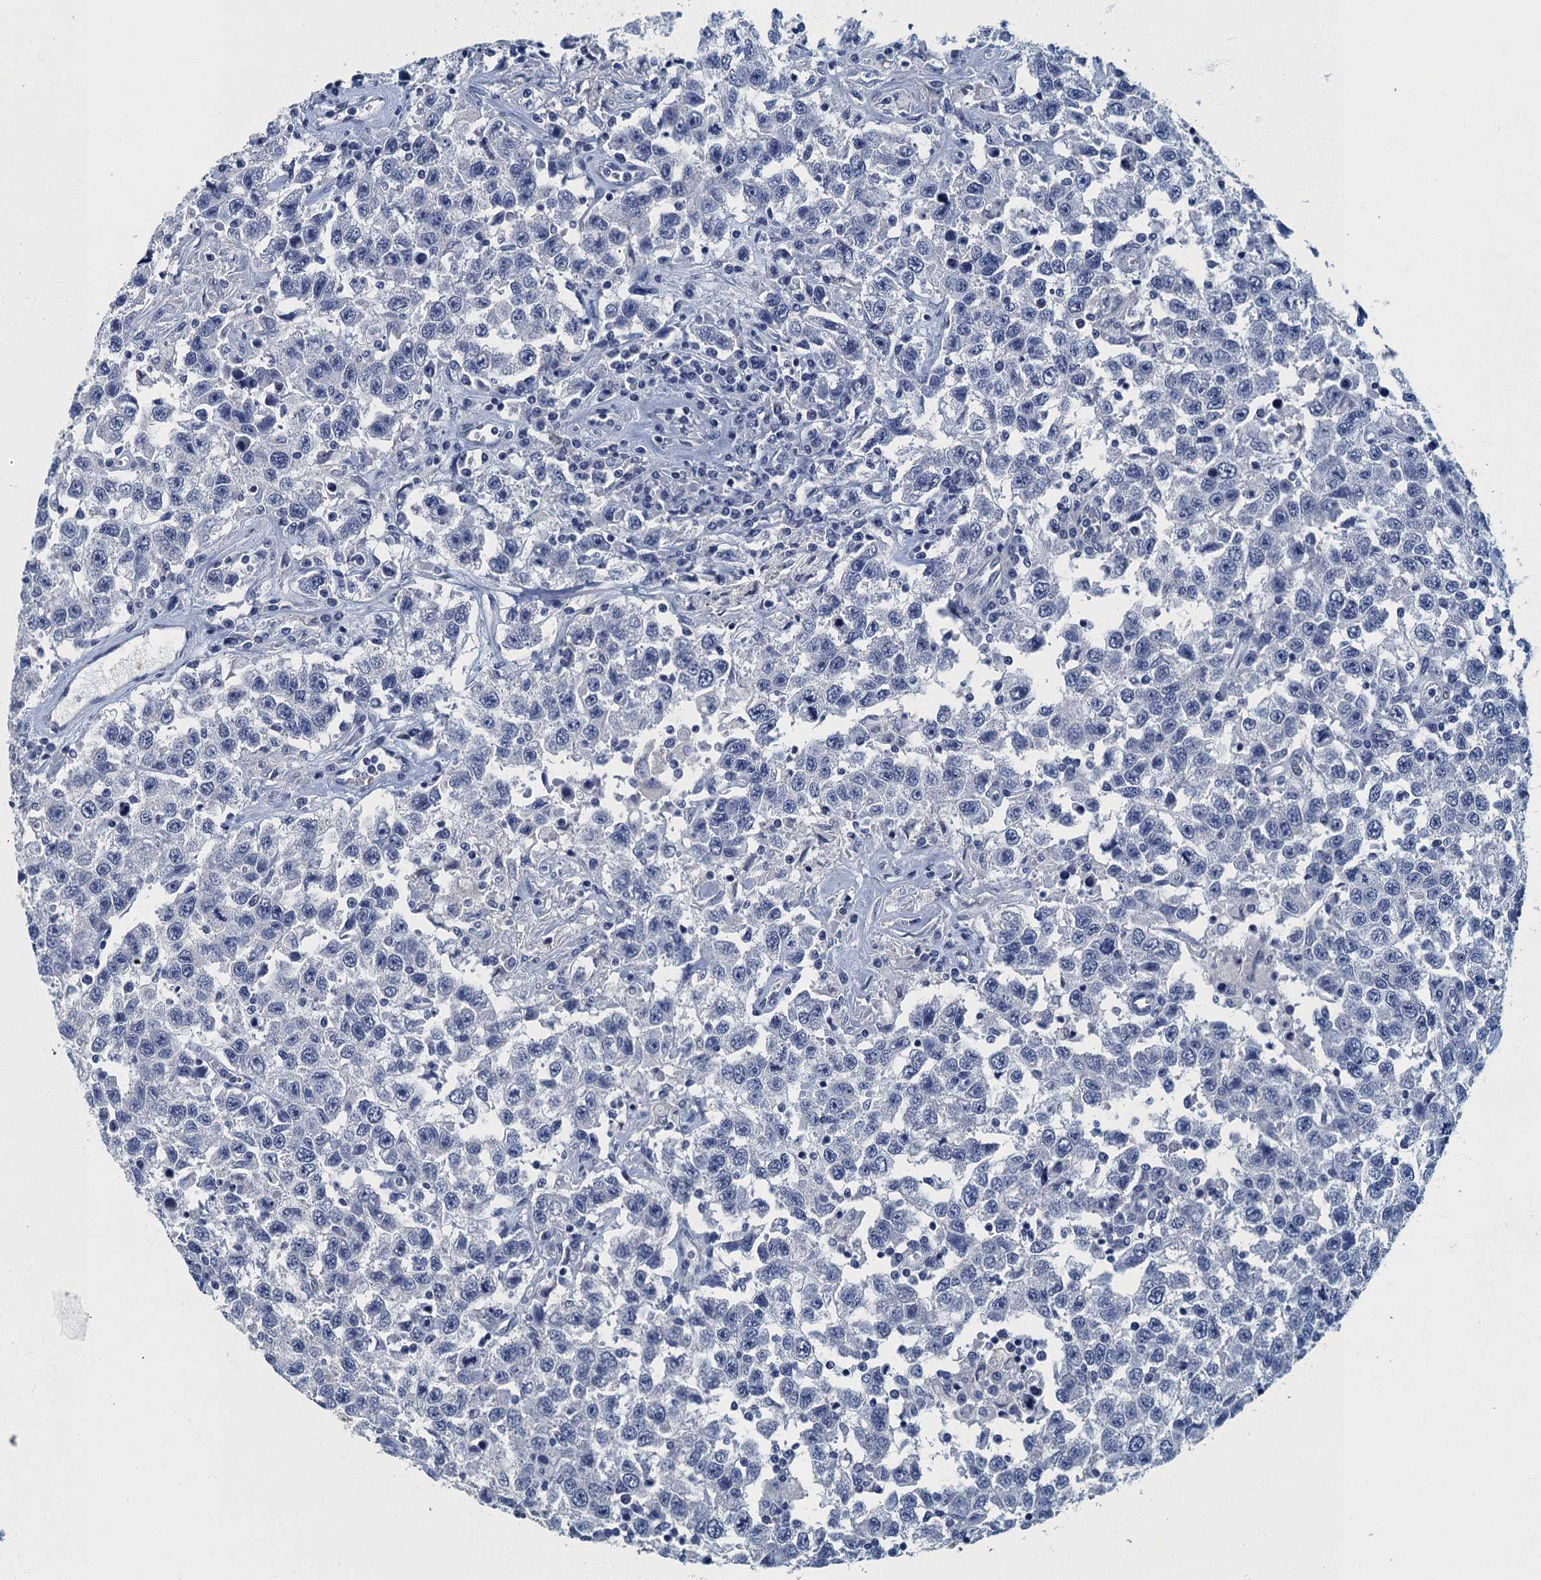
{"staining": {"intensity": "negative", "quantity": "none", "location": "none"}, "tissue": "testis cancer", "cell_type": "Tumor cells", "image_type": "cancer", "snomed": [{"axis": "morphology", "description": "Seminoma, NOS"}, {"axis": "topography", "description": "Testis"}], "caption": "The immunohistochemistry micrograph has no significant positivity in tumor cells of seminoma (testis) tissue. (IHC, brightfield microscopy, high magnification).", "gene": "GADL1", "patient": {"sex": "male", "age": 41}}